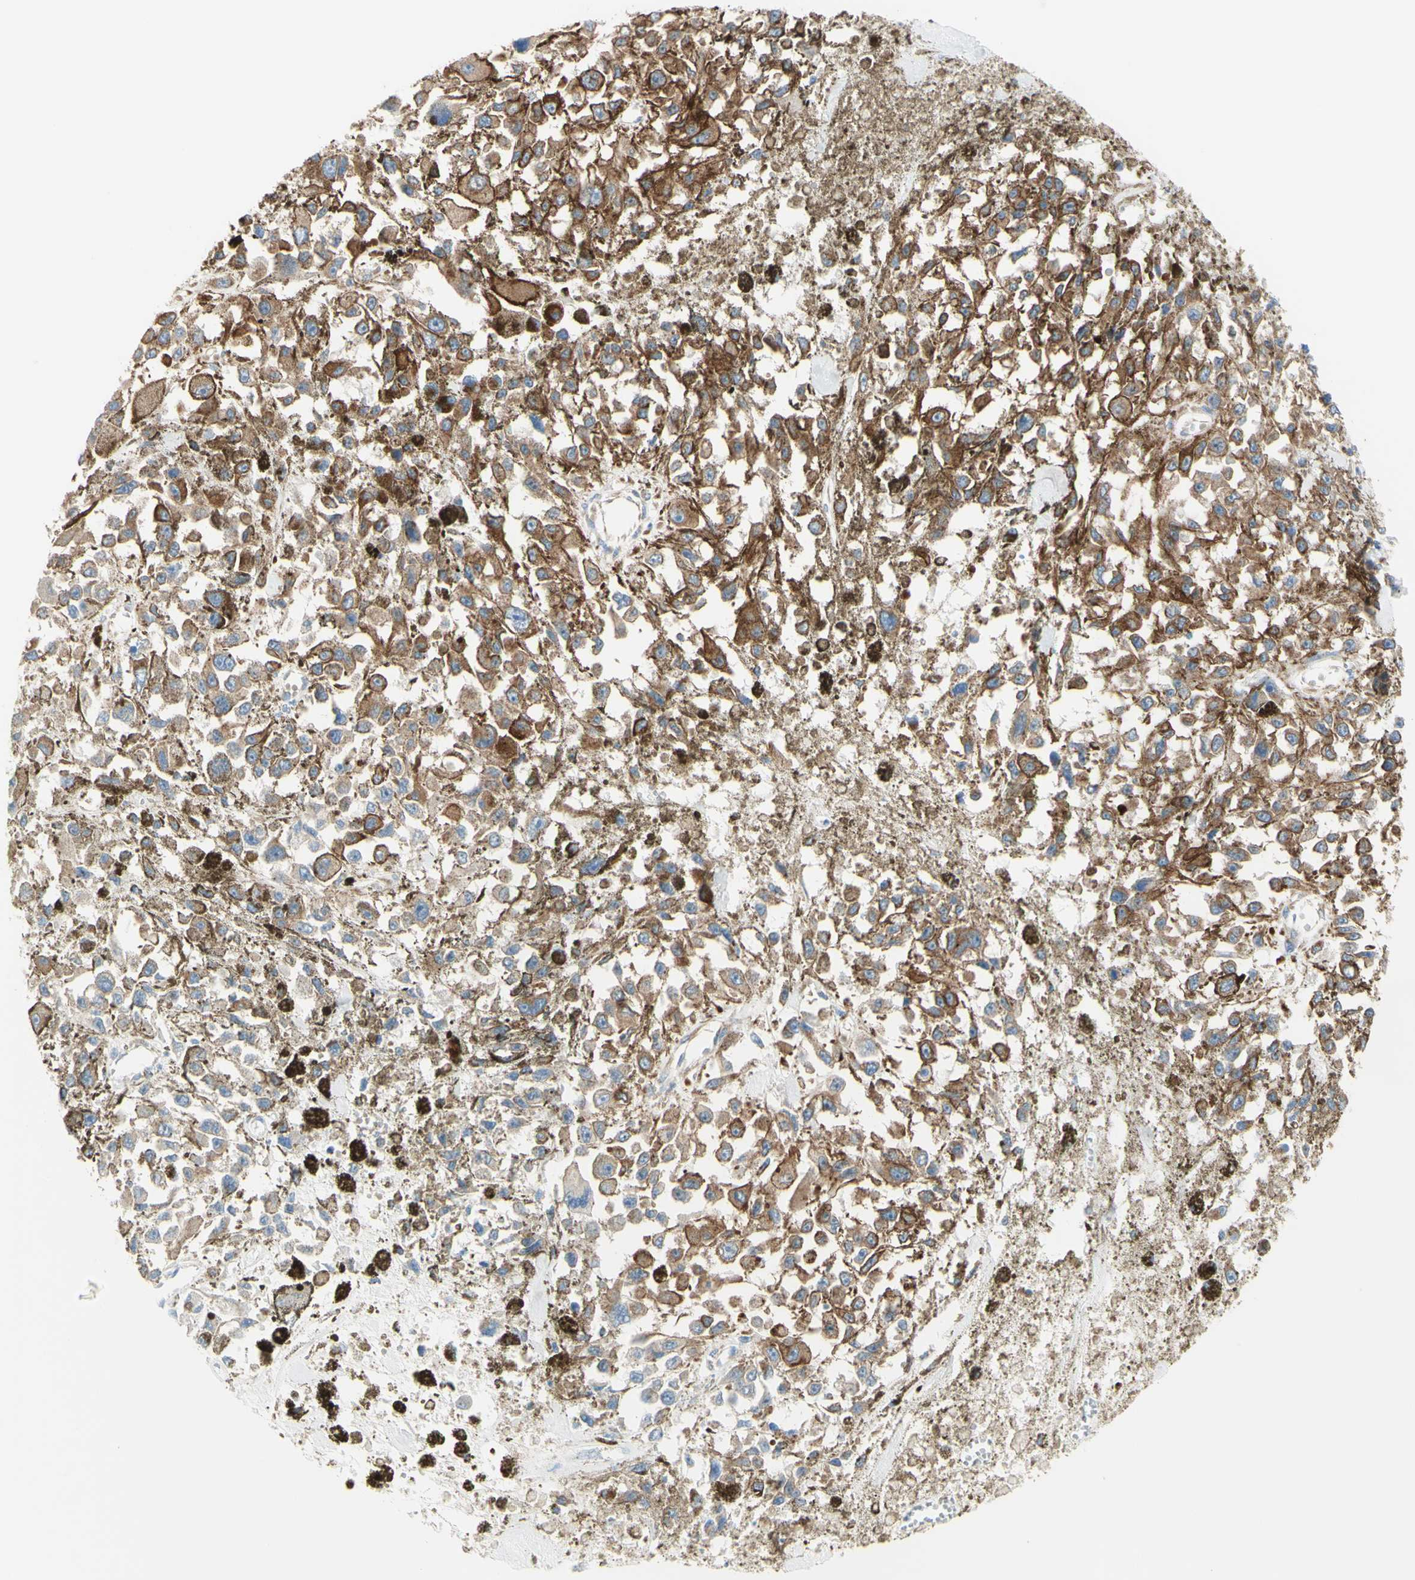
{"staining": {"intensity": "moderate", "quantity": ">75%", "location": "cytoplasmic/membranous"}, "tissue": "melanoma", "cell_type": "Tumor cells", "image_type": "cancer", "snomed": [{"axis": "morphology", "description": "Malignant melanoma, Metastatic site"}, {"axis": "topography", "description": "Lymph node"}], "caption": "Immunohistochemical staining of melanoma reveals medium levels of moderate cytoplasmic/membranous expression in approximately >75% of tumor cells. (DAB (3,3'-diaminobenzidine) = brown stain, brightfield microscopy at high magnification).", "gene": "RETREG2", "patient": {"sex": "male", "age": 59}}